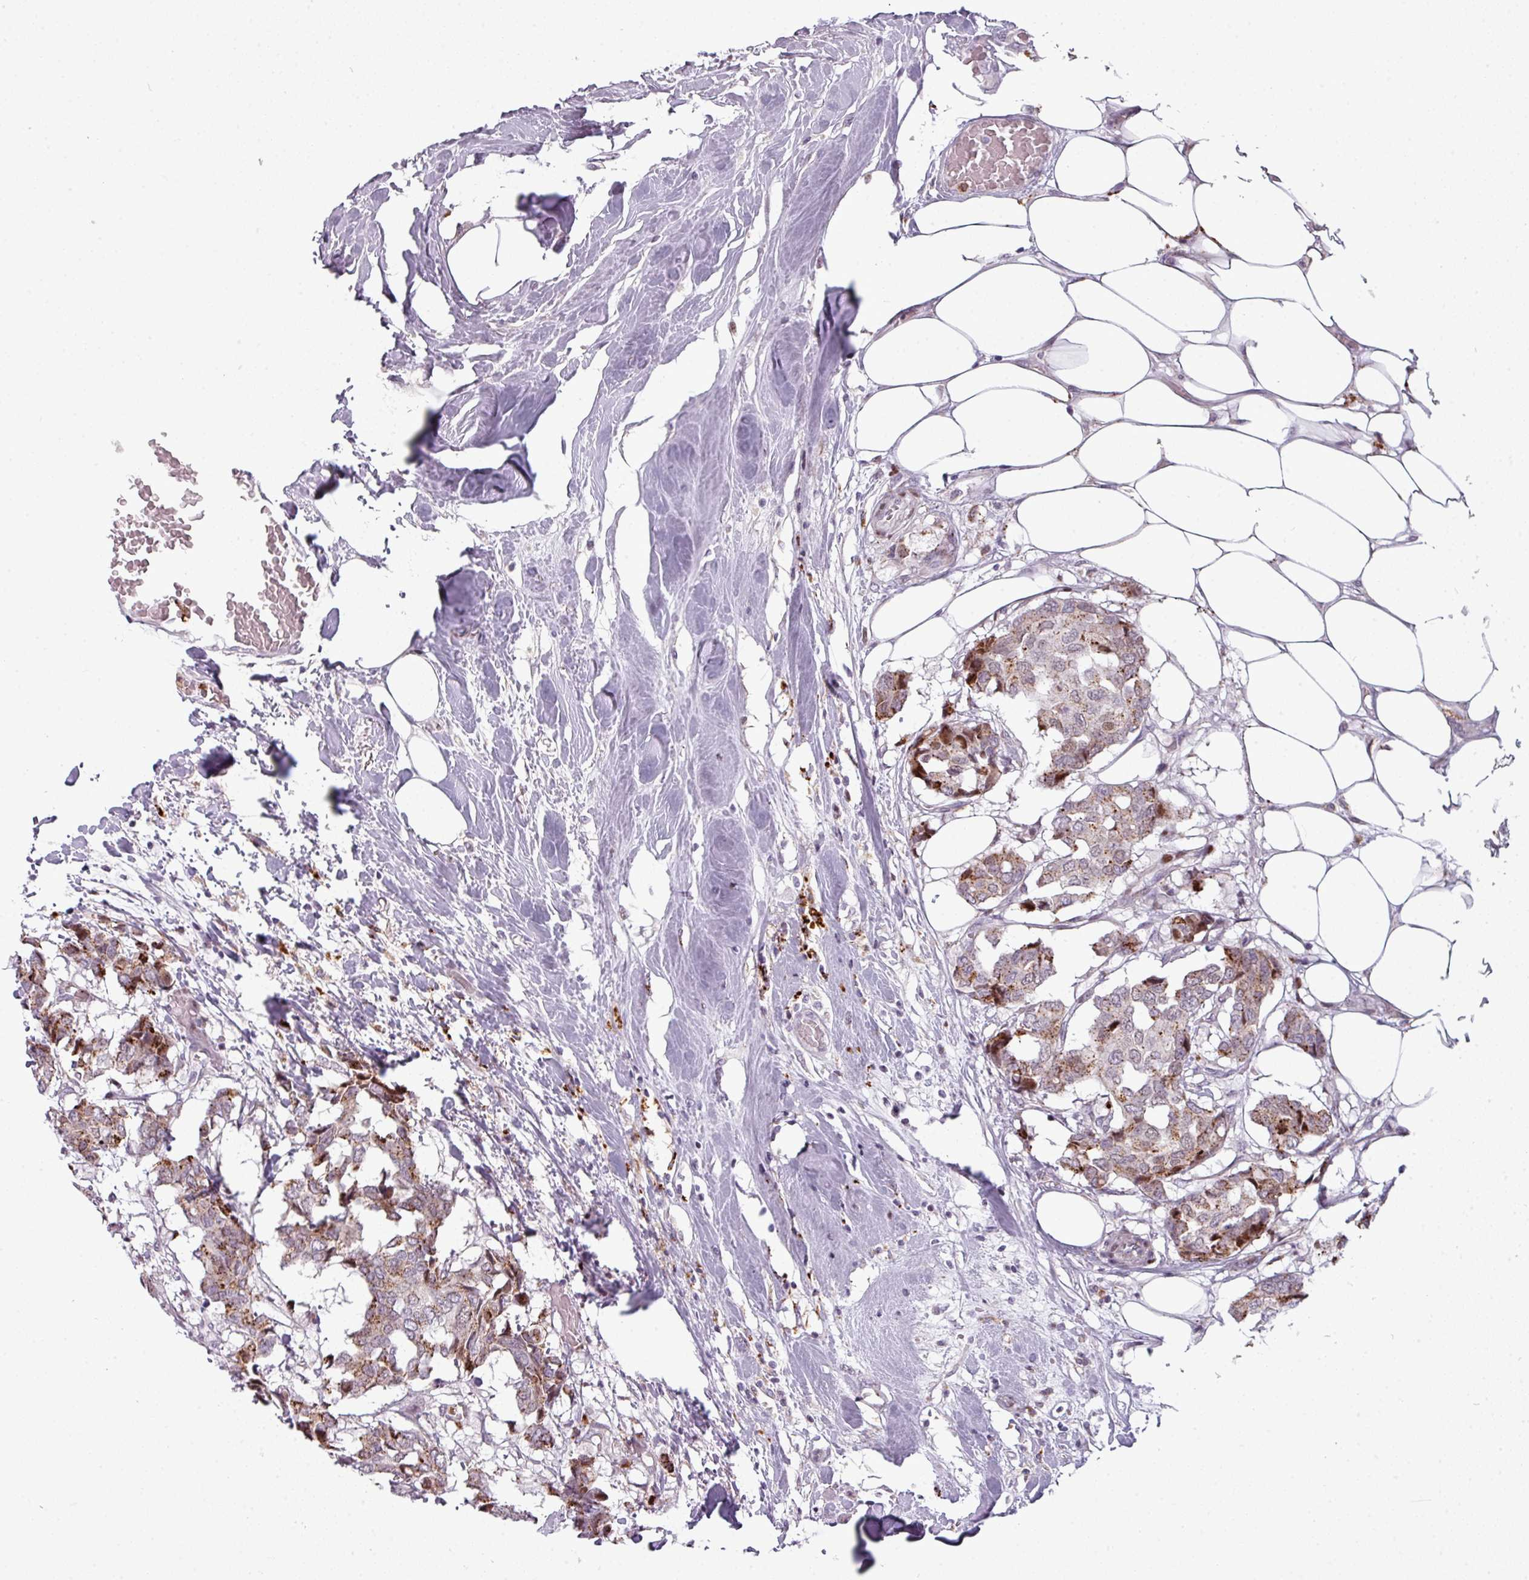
{"staining": {"intensity": "moderate", "quantity": "25%-75%", "location": "cytoplasmic/membranous"}, "tissue": "breast cancer", "cell_type": "Tumor cells", "image_type": "cancer", "snomed": [{"axis": "morphology", "description": "Duct carcinoma"}, {"axis": "topography", "description": "Breast"}], "caption": "Tumor cells reveal medium levels of moderate cytoplasmic/membranous staining in approximately 25%-75% of cells in breast cancer. (IHC, brightfield microscopy, high magnification).", "gene": "TMEFF1", "patient": {"sex": "female", "age": 75}}